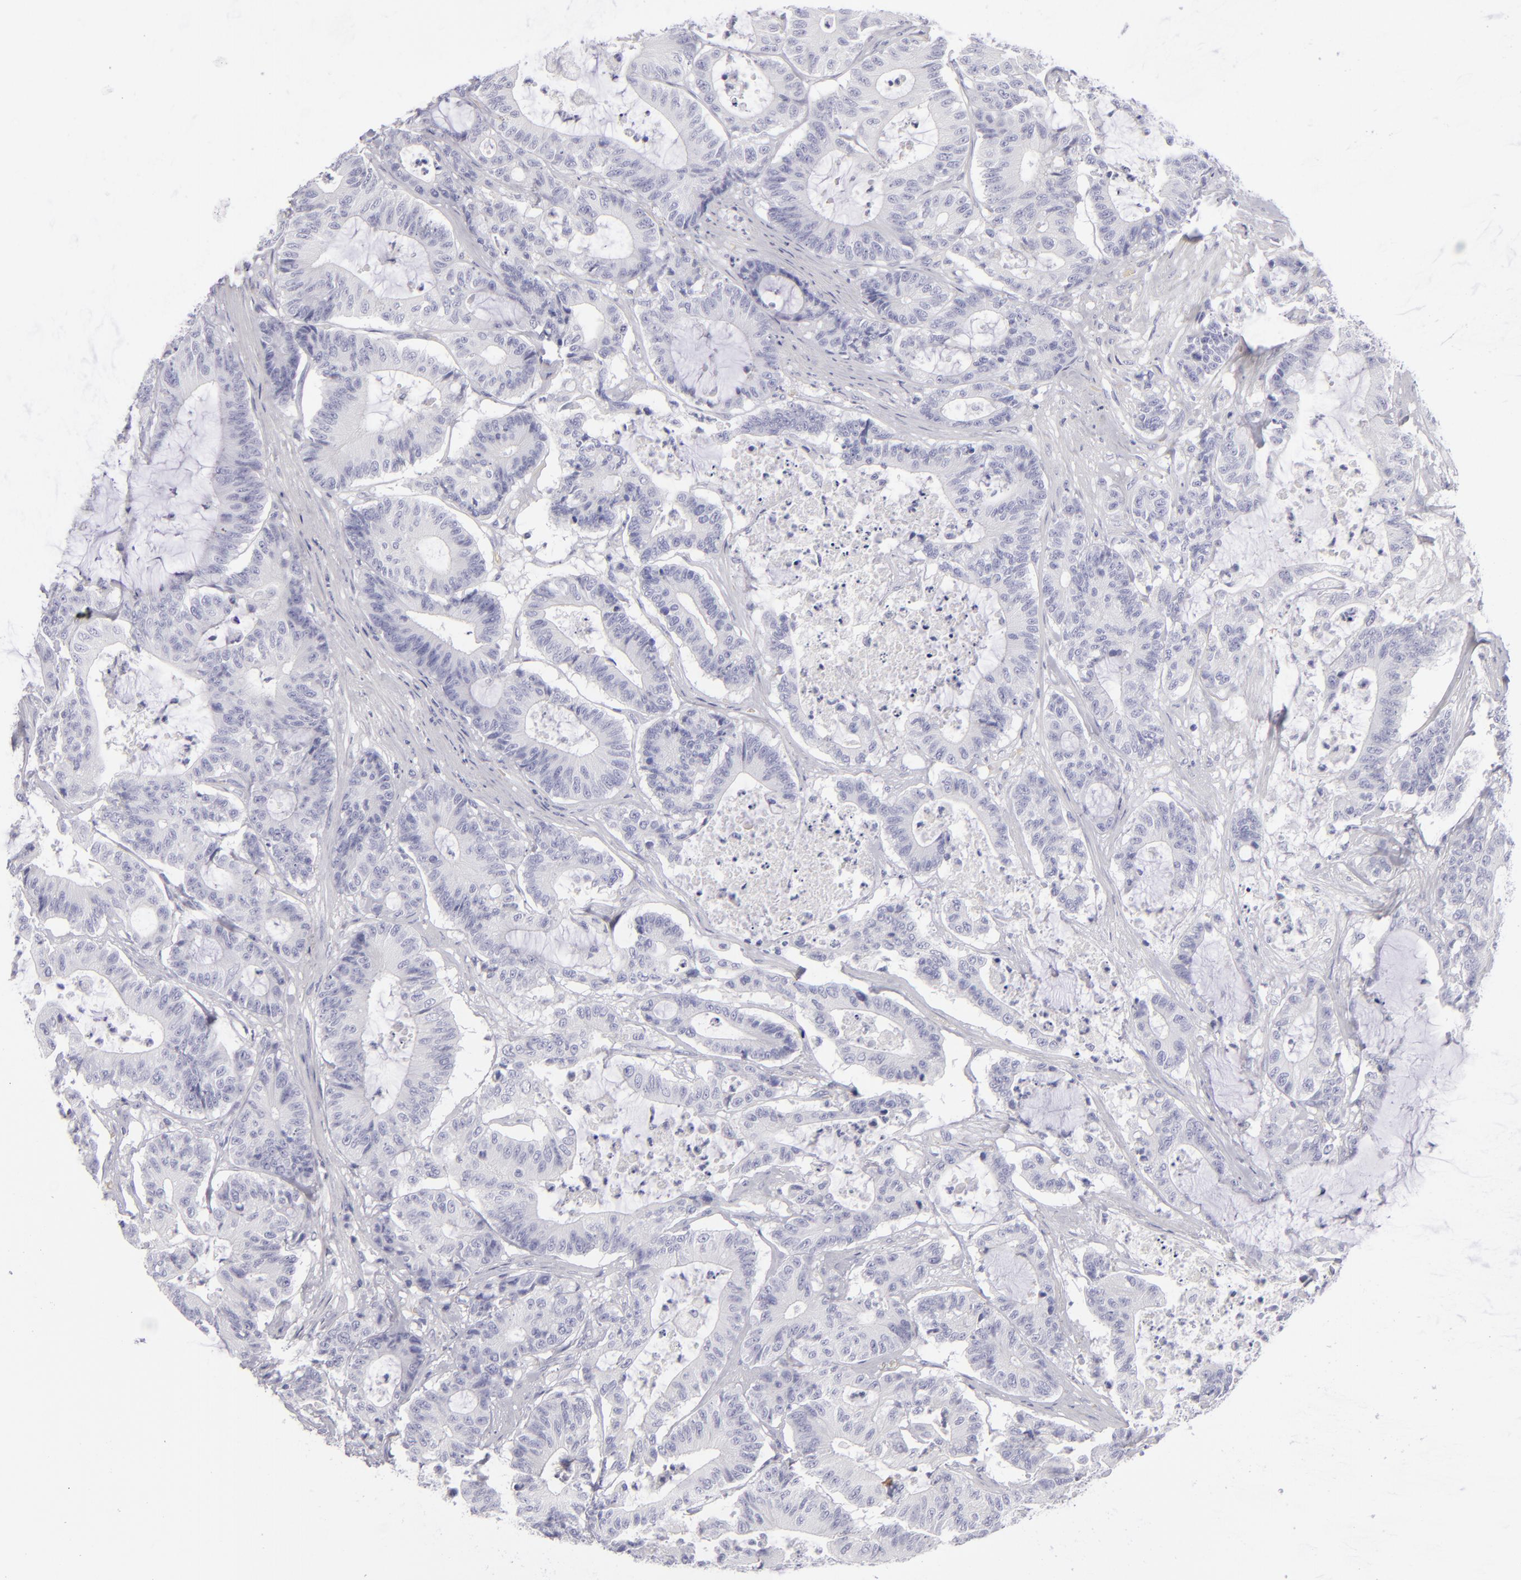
{"staining": {"intensity": "negative", "quantity": "none", "location": "none"}, "tissue": "colorectal cancer", "cell_type": "Tumor cells", "image_type": "cancer", "snomed": [{"axis": "morphology", "description": "Adenocarcinoma, NOS"}, {"axis": "topography", "description": "Colon"}], "caption": "Tumor cells show no significant protein staining in adenocarcinoma (colorectal).", "gene": "CD22", "patient": {"sex": "female", "age": 84}}